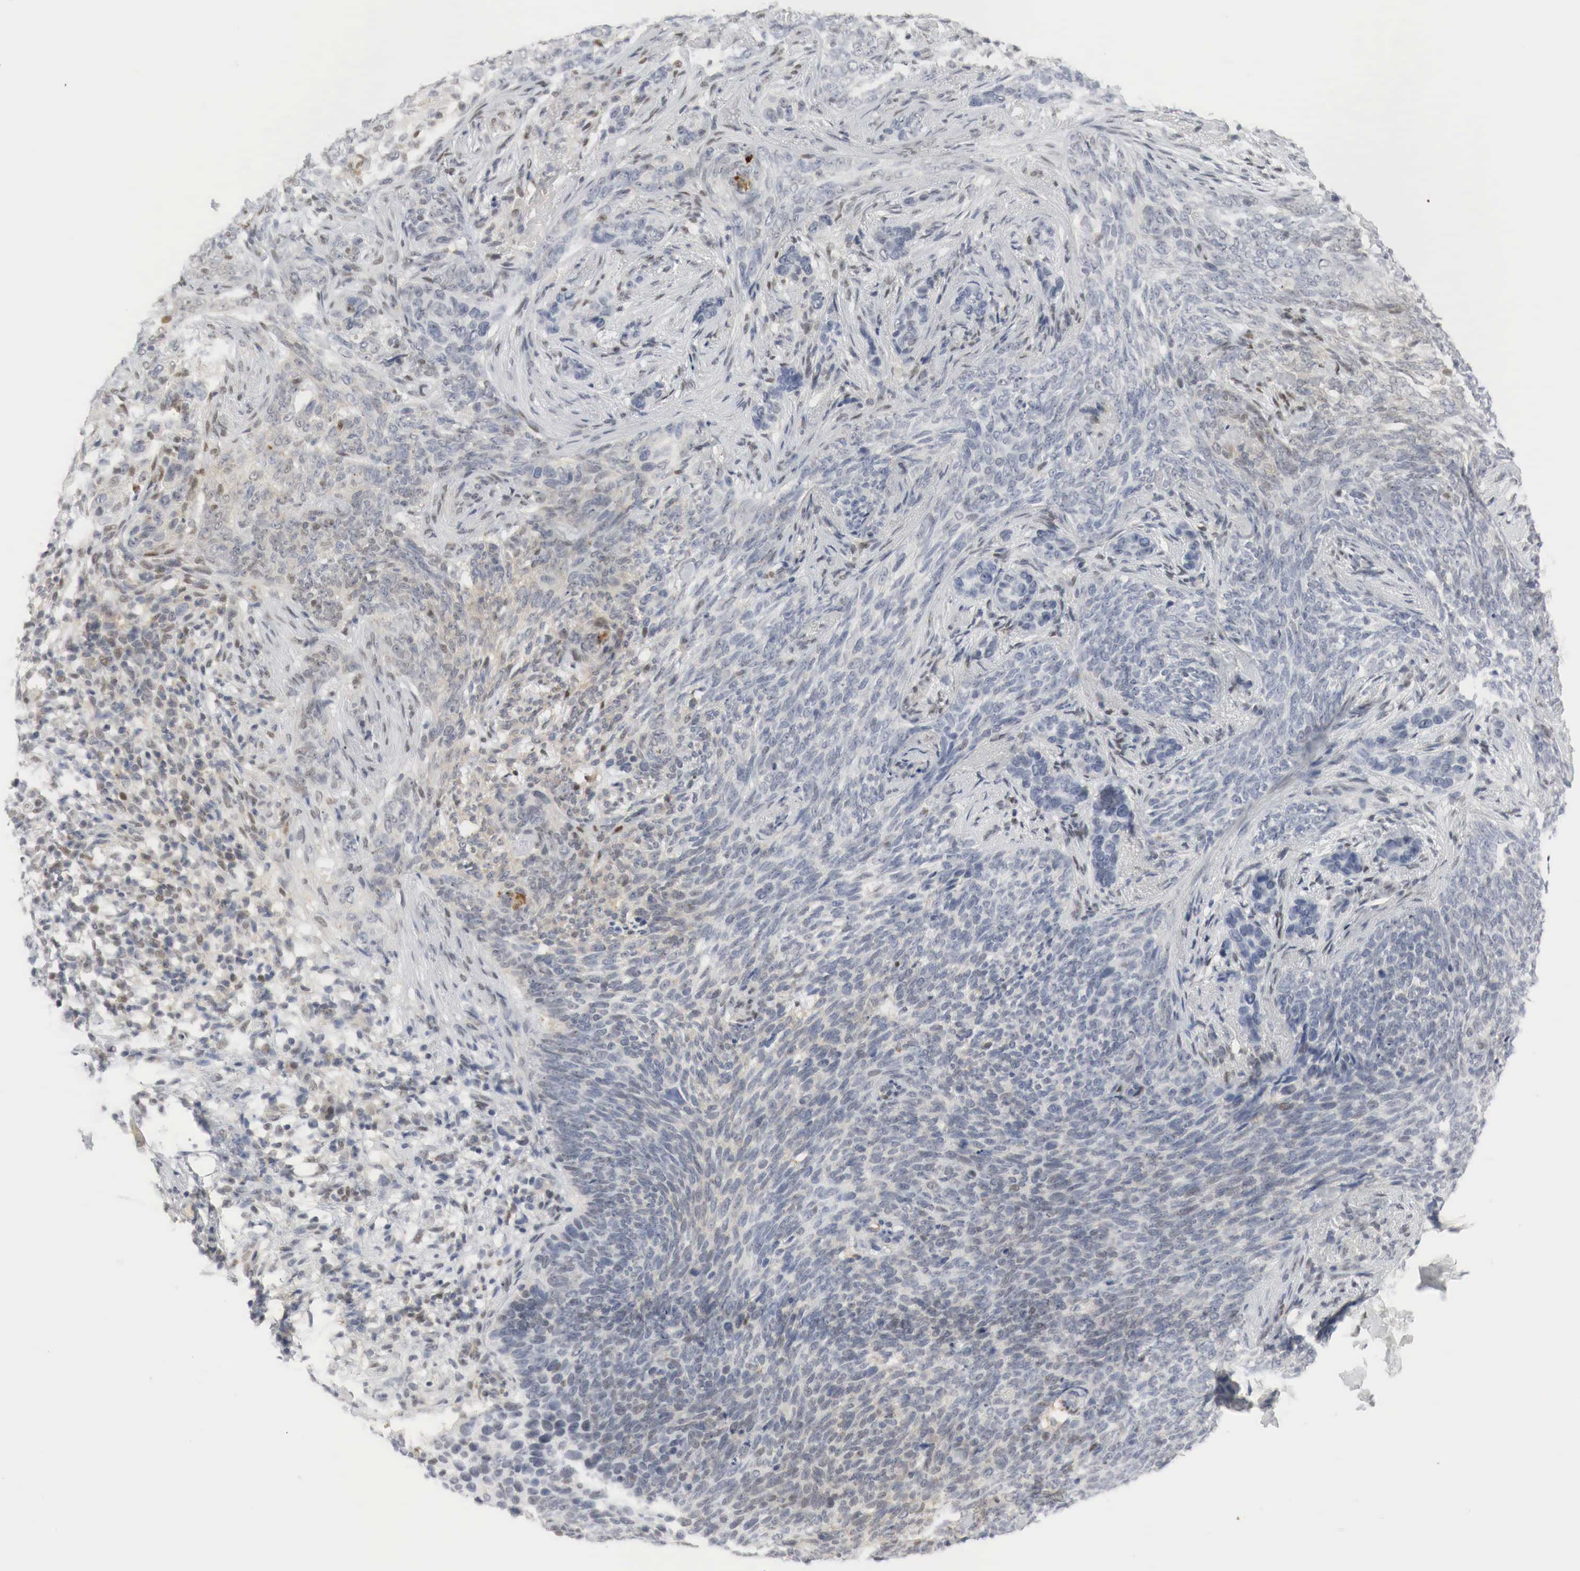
{"staining": {"intensity": "weak", "quantity": "25%-75%", "location": "cytoplasmic/membranous,nuclear"}, "tissue": "skin cancer", "cell_type": "Tumor cells", "image_type": "cancer", "snomed": [{"axis": "morphology", "description": "Basal cell carcinoma"}, {"axis": "topography", "description": "Skin"}], "caption": "DAB (3,3'-diaminobenzidine) immunohistochemical staining of human skin cancer shows weak cytoplasmic/membranous and nuclear protein expression in about 25%-75% of tumor cells.", "gene": "MYC", "patient": {"sex": "male", "age": 89}}